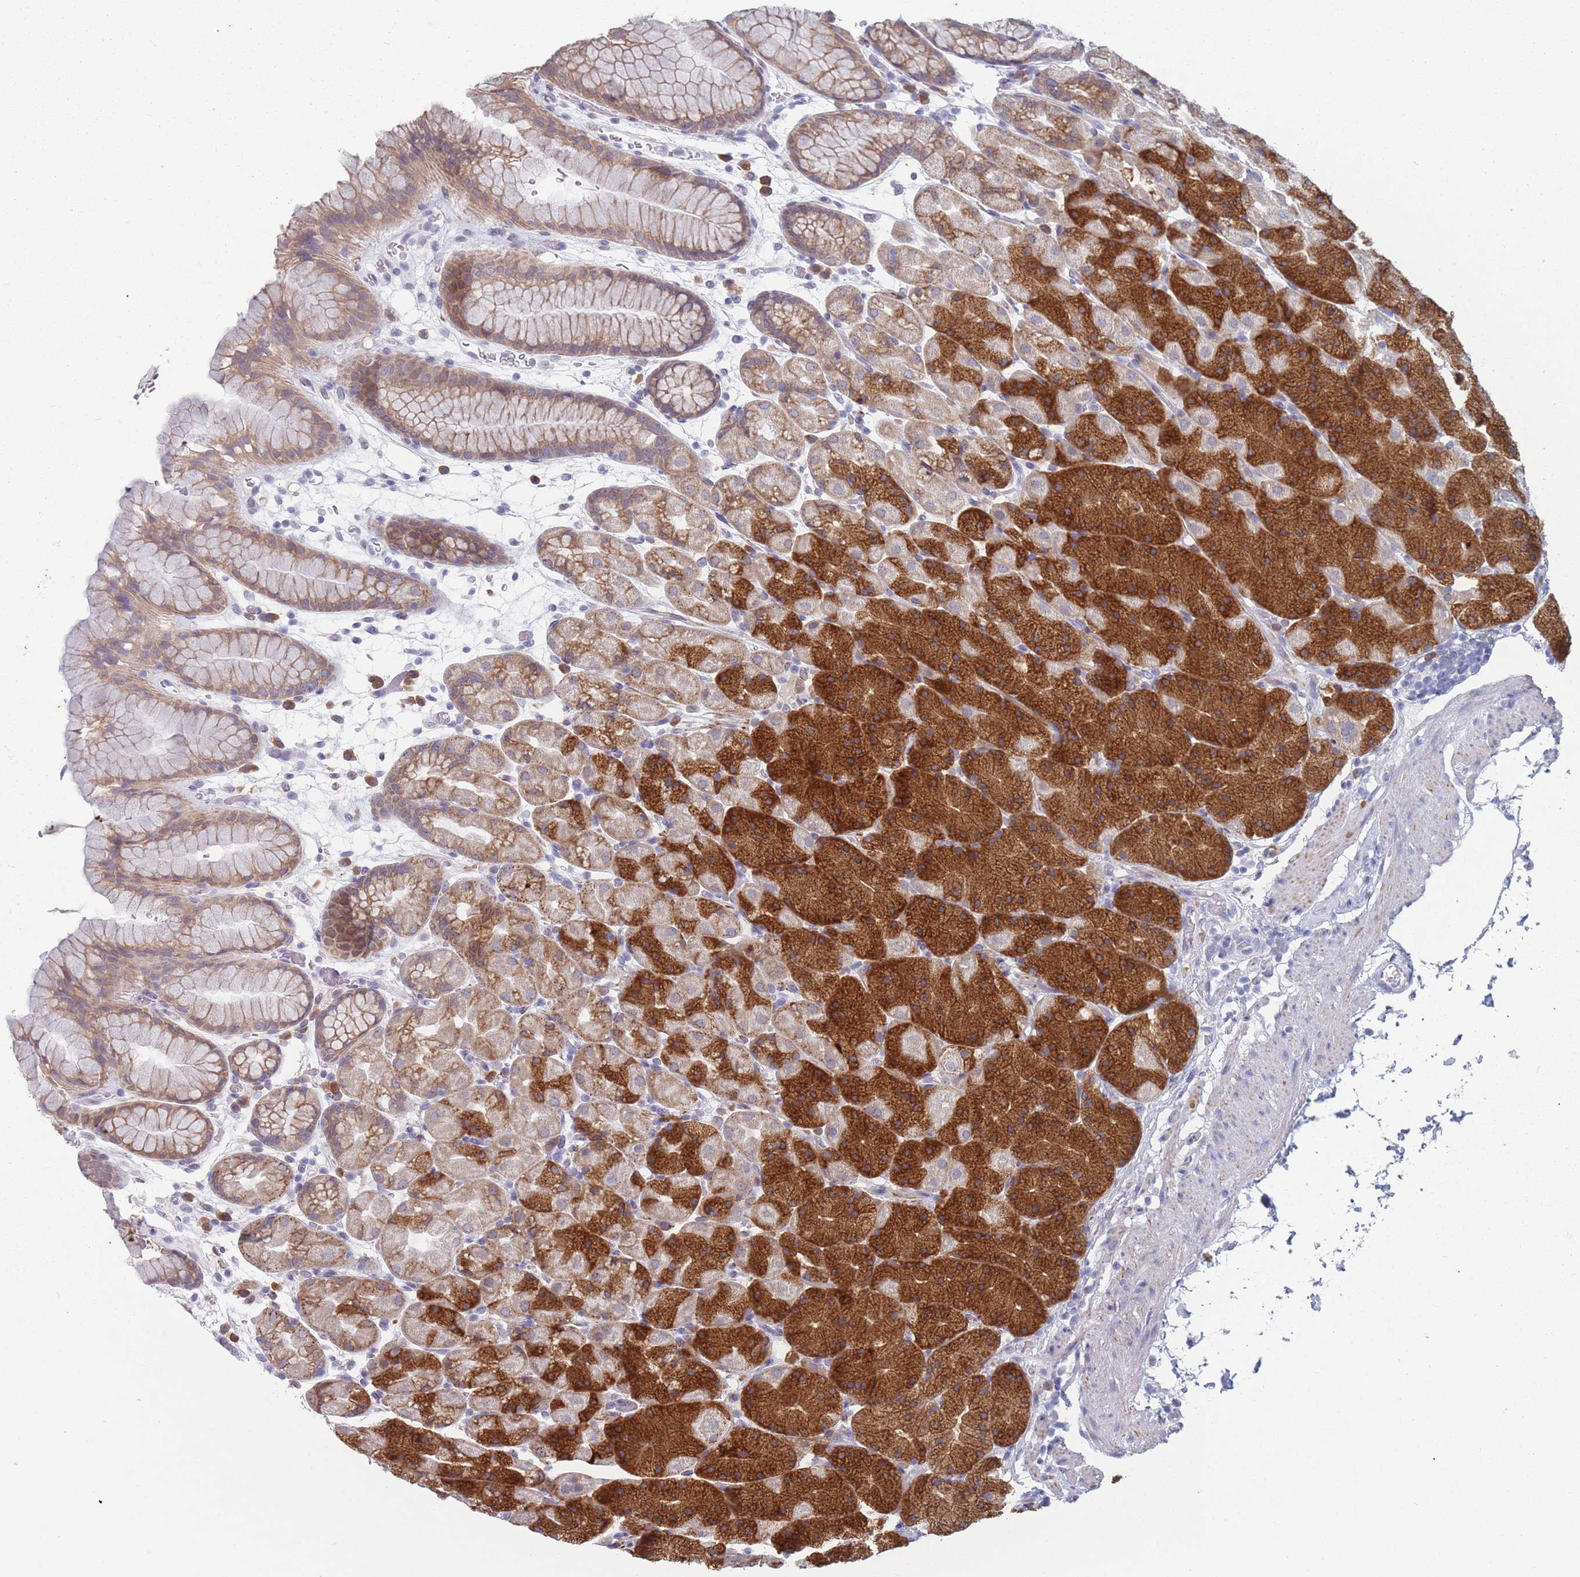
{"staining": {"intensity": "strong", "quantity": "25%-75%", "location": "cytoplasmic/membranous"}, "tissue": "stomach", "cell_type": "Glandular cells", "image_type": "normal", "snomed": [{"axis": "morphology", "description": "Normal tissue, NOS"}, {"axis": "topography", "description": "Stomach, upper"}, {"axis": "topography", "description": "Stomach, lower"}], "caption": "Immunohistochemistry (IHC) micrograph of normal human stomach stained for a protein (brown), which shows high levels of strong cytoplasmic/membranous expression in approximately 25%-75% of glandular cells.", "gene": "TMED10", "patient": {"sex": "male", "age": 67}}